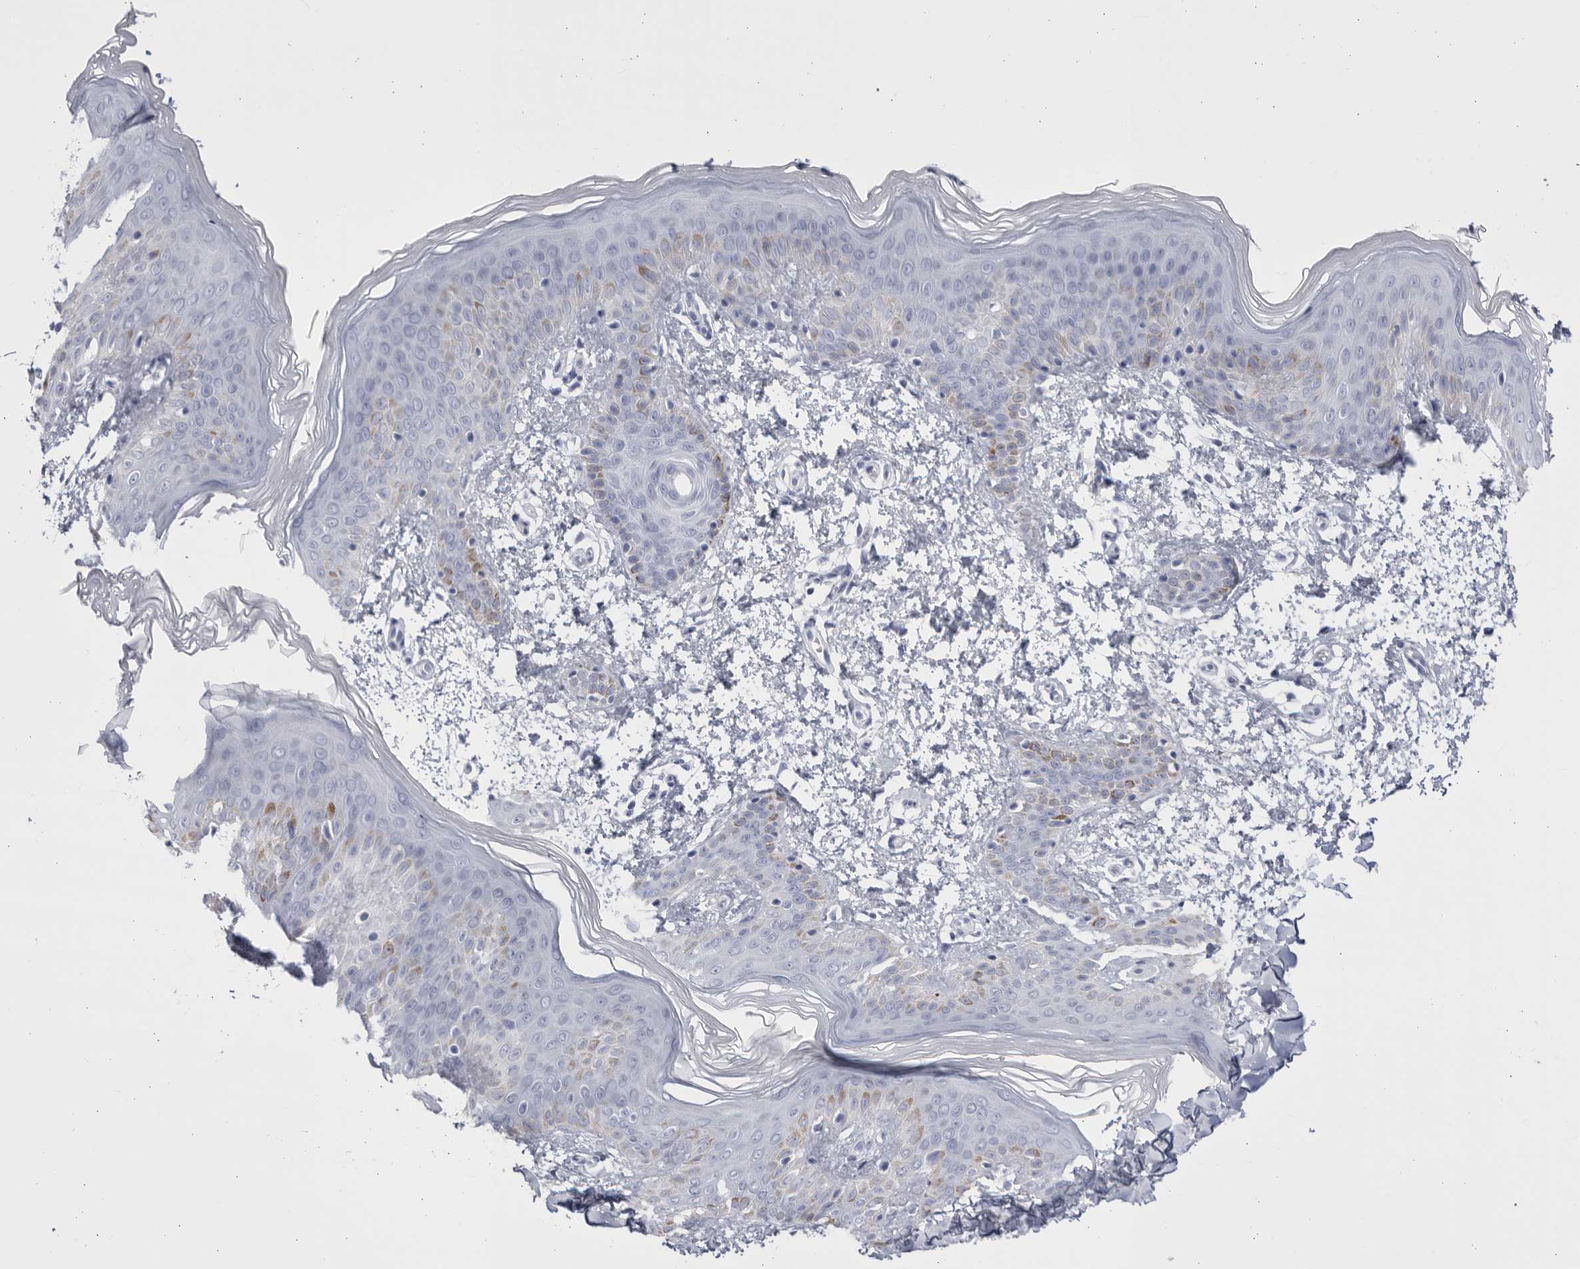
{"staining": {"intensity": "negative", "quantity": "none", "location": "none"}, "tissue": "skin", "cell_type": "Fibroblasts", "image_type": "normal", "snomed": [{"axis": "morphology", "description": "Normal tissue, NOS"}, {"axis": "morphology", "description": "Neoplasm, benign, NOS"}, {"axis": "topography", "description": "Skin"}, {"axis": "topography", "description": "Soft tissue"}], "caption": "The immunohistochemistry (IHC) micrograph has no significant positivity in fibroblasts of skin. The staining is performed using DAB (3,3'-diaminobenzidine) brown chromogen with nuclei counter-stained in using hematoxylin.", "gene": "CCDC181", "patient": {"sex": "male", "age": 26}}